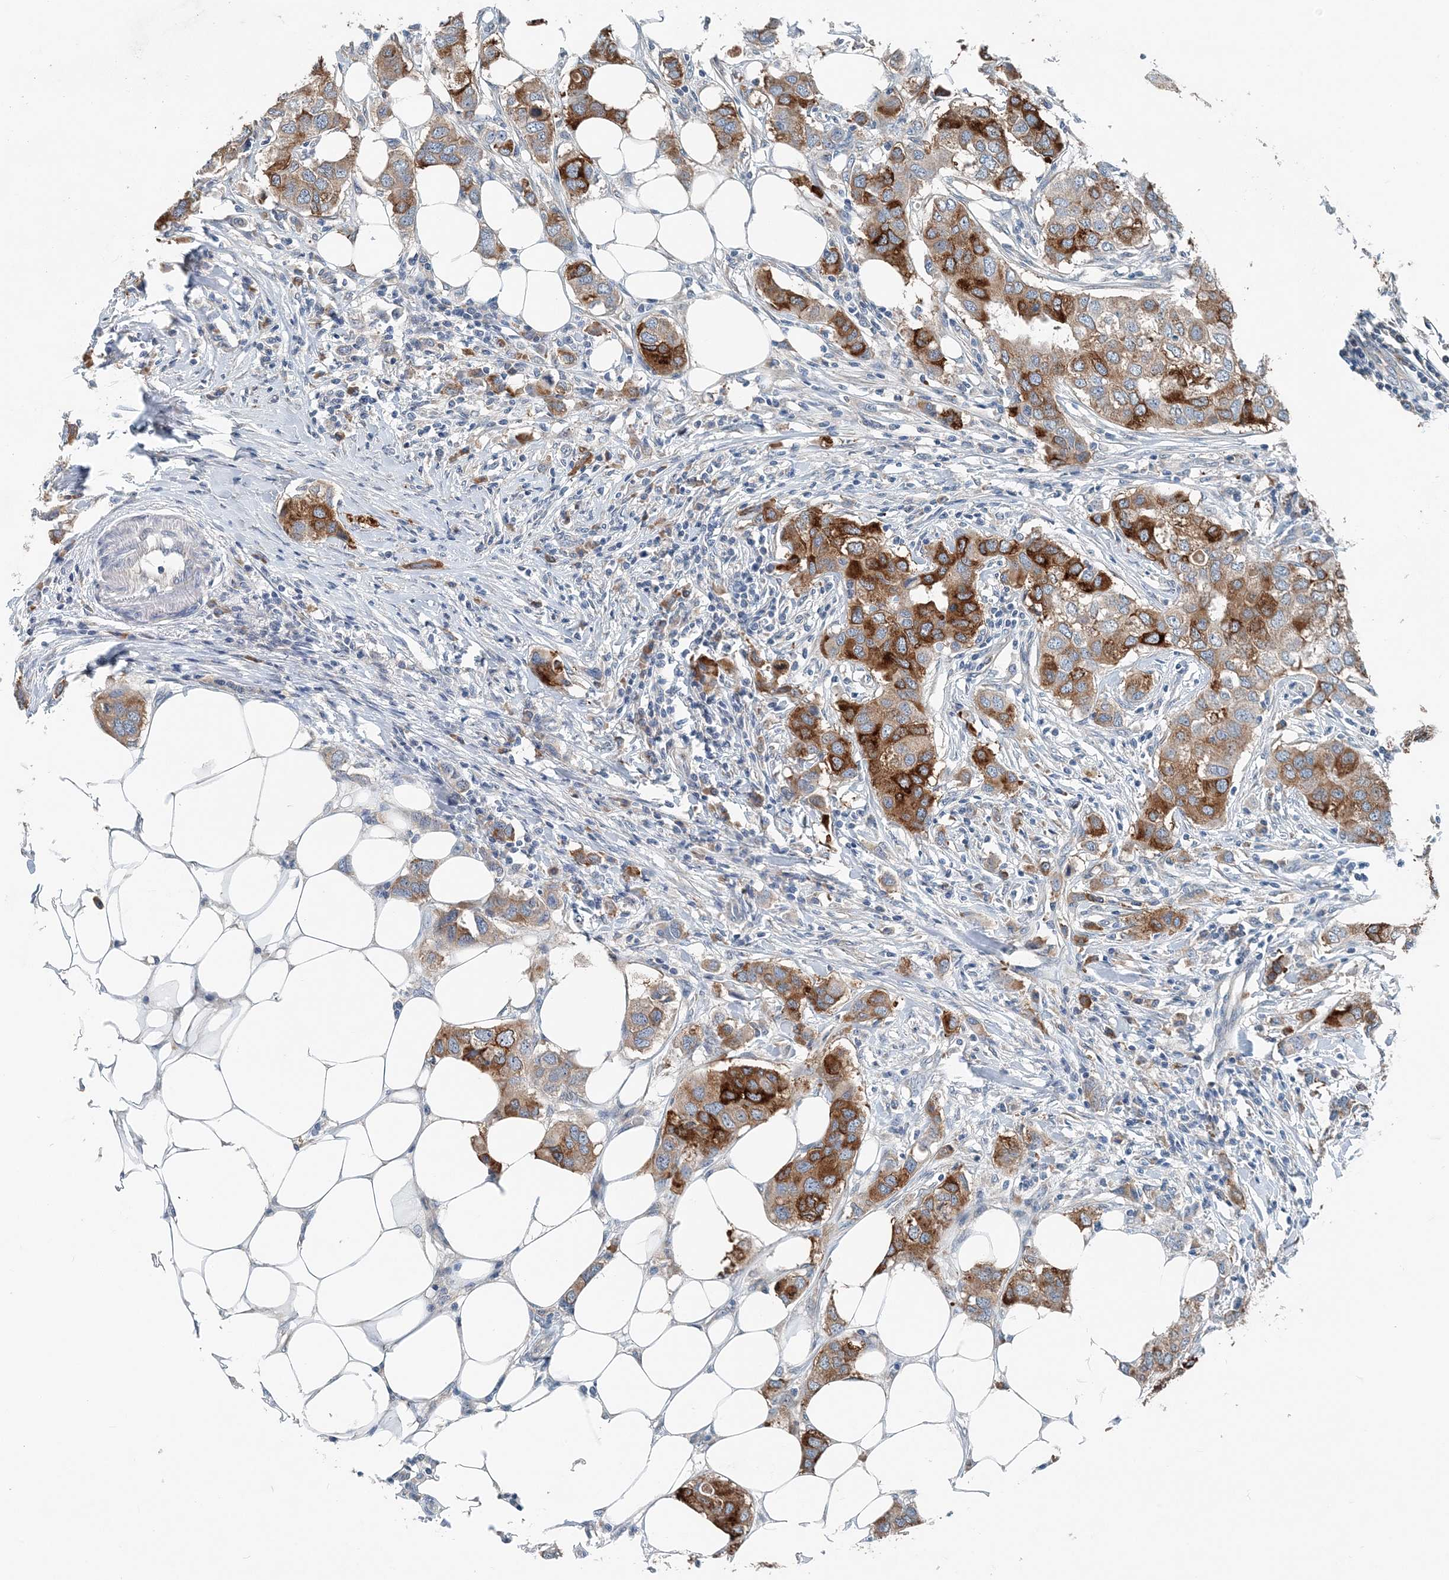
{"staining": {"intensity": "strong", "quantity": "25%-75%", "location": "cytoplasmic/membranous"}, "tissue": "breast cancer", "cell_type": "Tumor cells", "image_type": "cancer", "snomed": [{"axis": "morphology", "description": "Duct carcinoma"}, {"axis": "topography", "description": "Breast"}], "caption": "Immunohistochemical staining of human breast cancer reveals high levels of strong cytoplasmic/membranous protein expression in about 25%-75% of tumor cells.", "gene": "EEF1A2", "patient": {"sex": "female", "age": 50}}